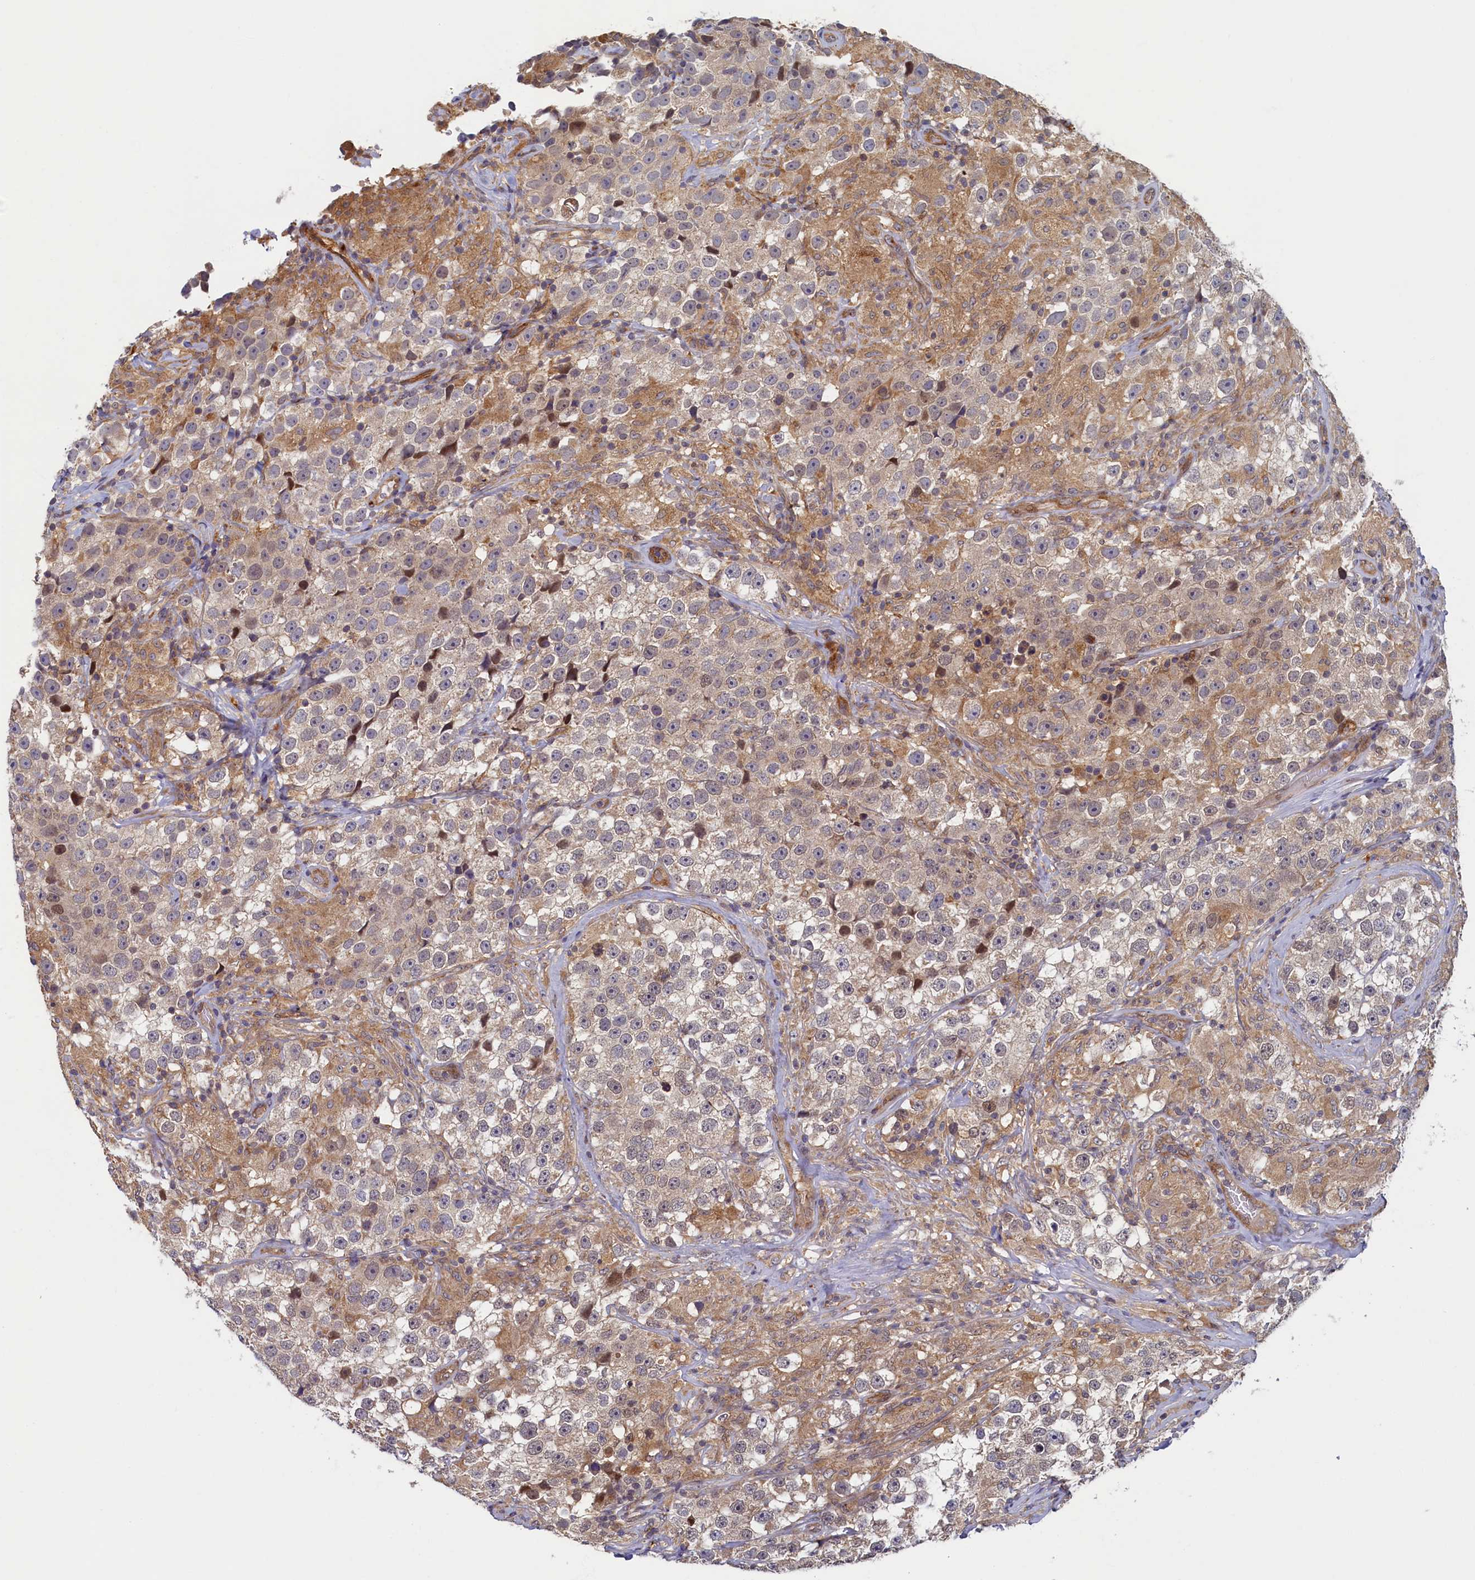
{"staining": {"intensity": "weak", "quantity": "25%-75%", "location": "cytoplasmic/membranous"}, "tissue": "testis cancer", "cell_type": "Tumor cells", "image_type": "cancer", "snomed": [{"axis": "morphology", "description": "Seminoma, NOS"}, {"axis": "topography", "description": "Testis"}], "caption": "The immunohistochemical stain labels weak cytoplasmic/membranous expression in tumor cells of testis seminoma tissue.", "gene": "STX12", "patient": {"sex": "male", "age": 46}}